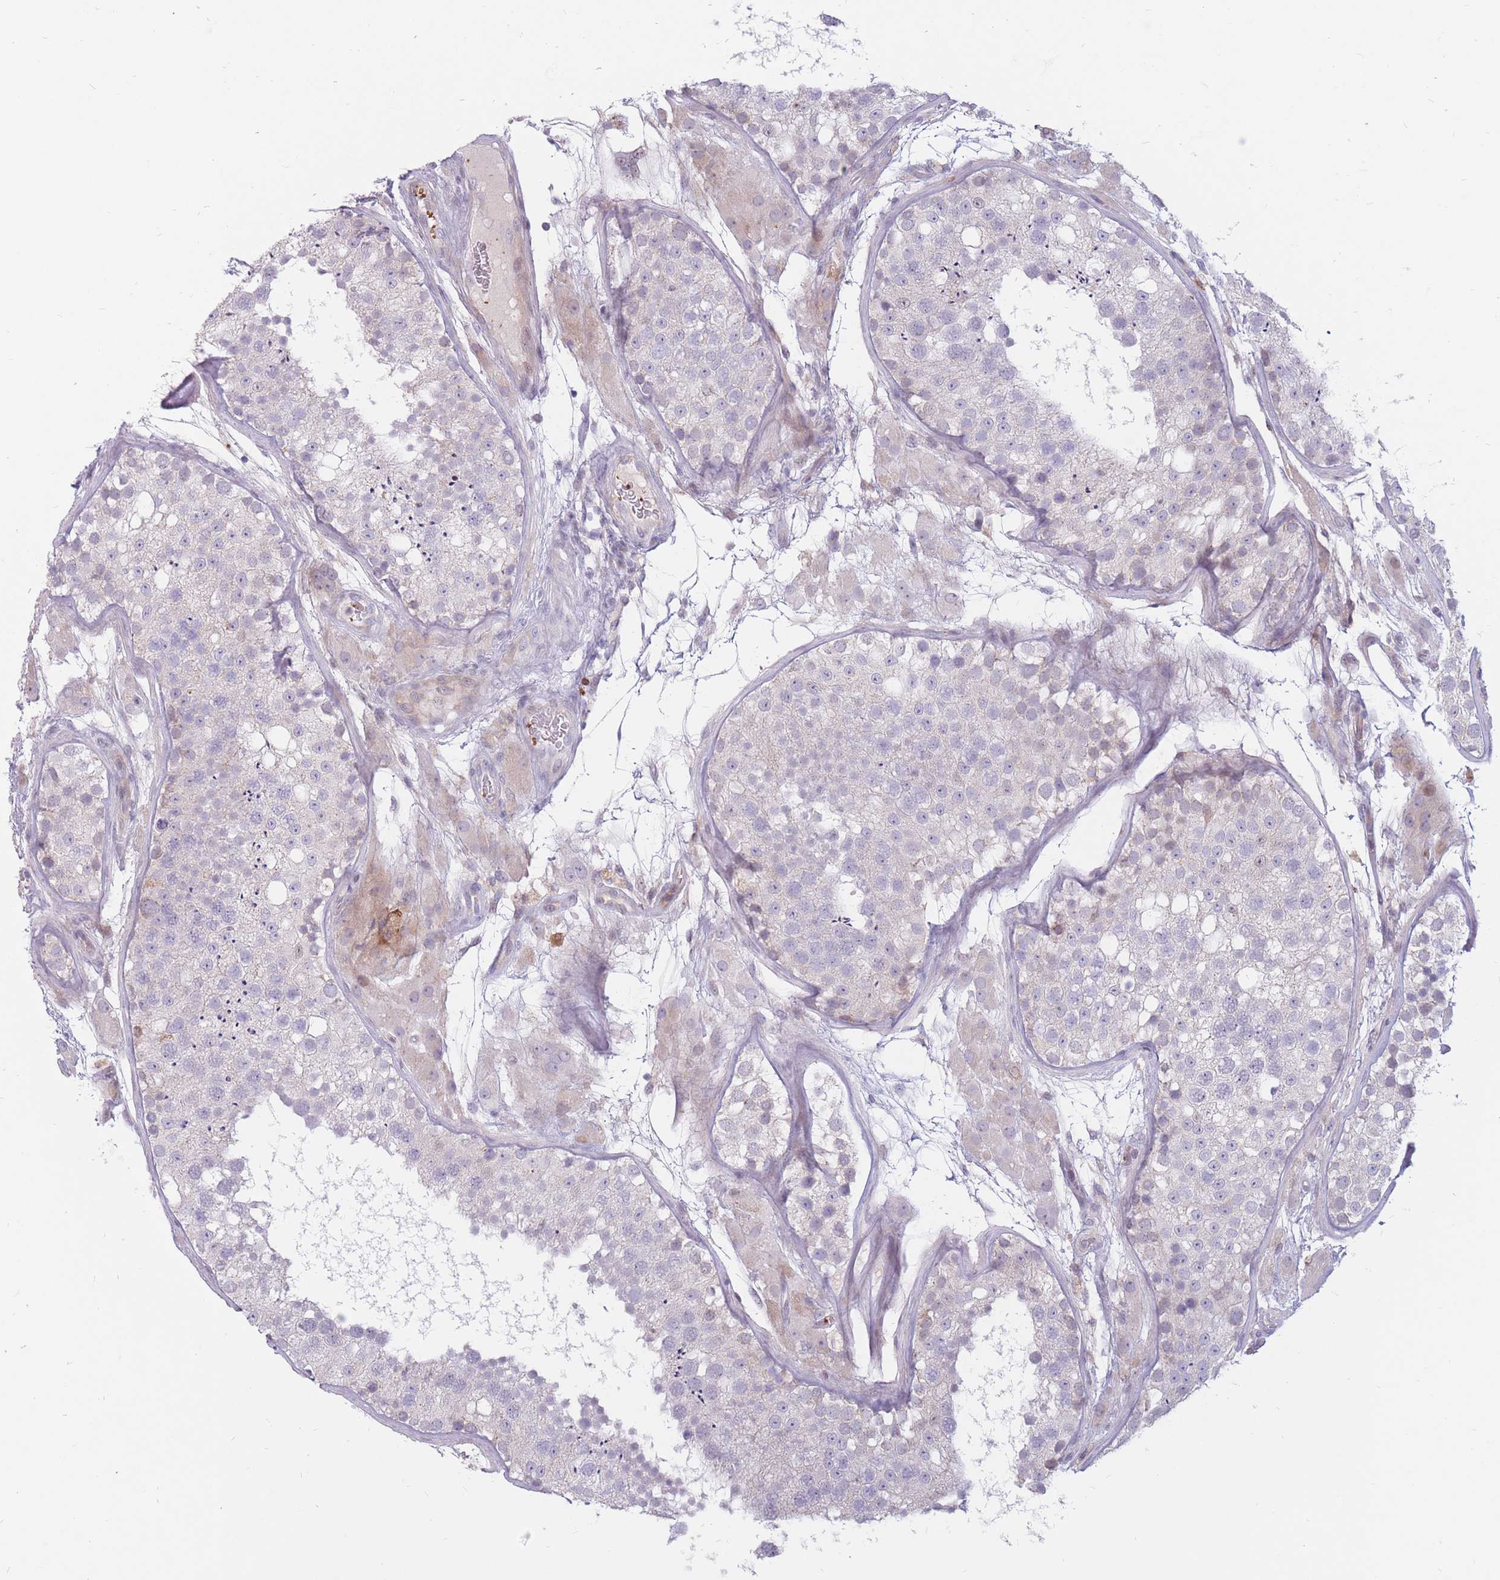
{"staining": {"intensity": "negative", "quantity": "none", "location": "none"}, "tissue": "testis", "cell_type": "Cells in seminiferous ducts", "image_type": "normal", "snomed": [{"axis": "morphology", "description": "Normal tissue, NOS"}, {"axis": "topography", "description": "Testis"}], "caption": "Immunohistochemistry micrograph of benign human testis stained for a protein (brown), which displays no positivity in cells in seminiferous ducts.", "gene": "PTGDR", "patient": {"sex": "male", "age": 26}}